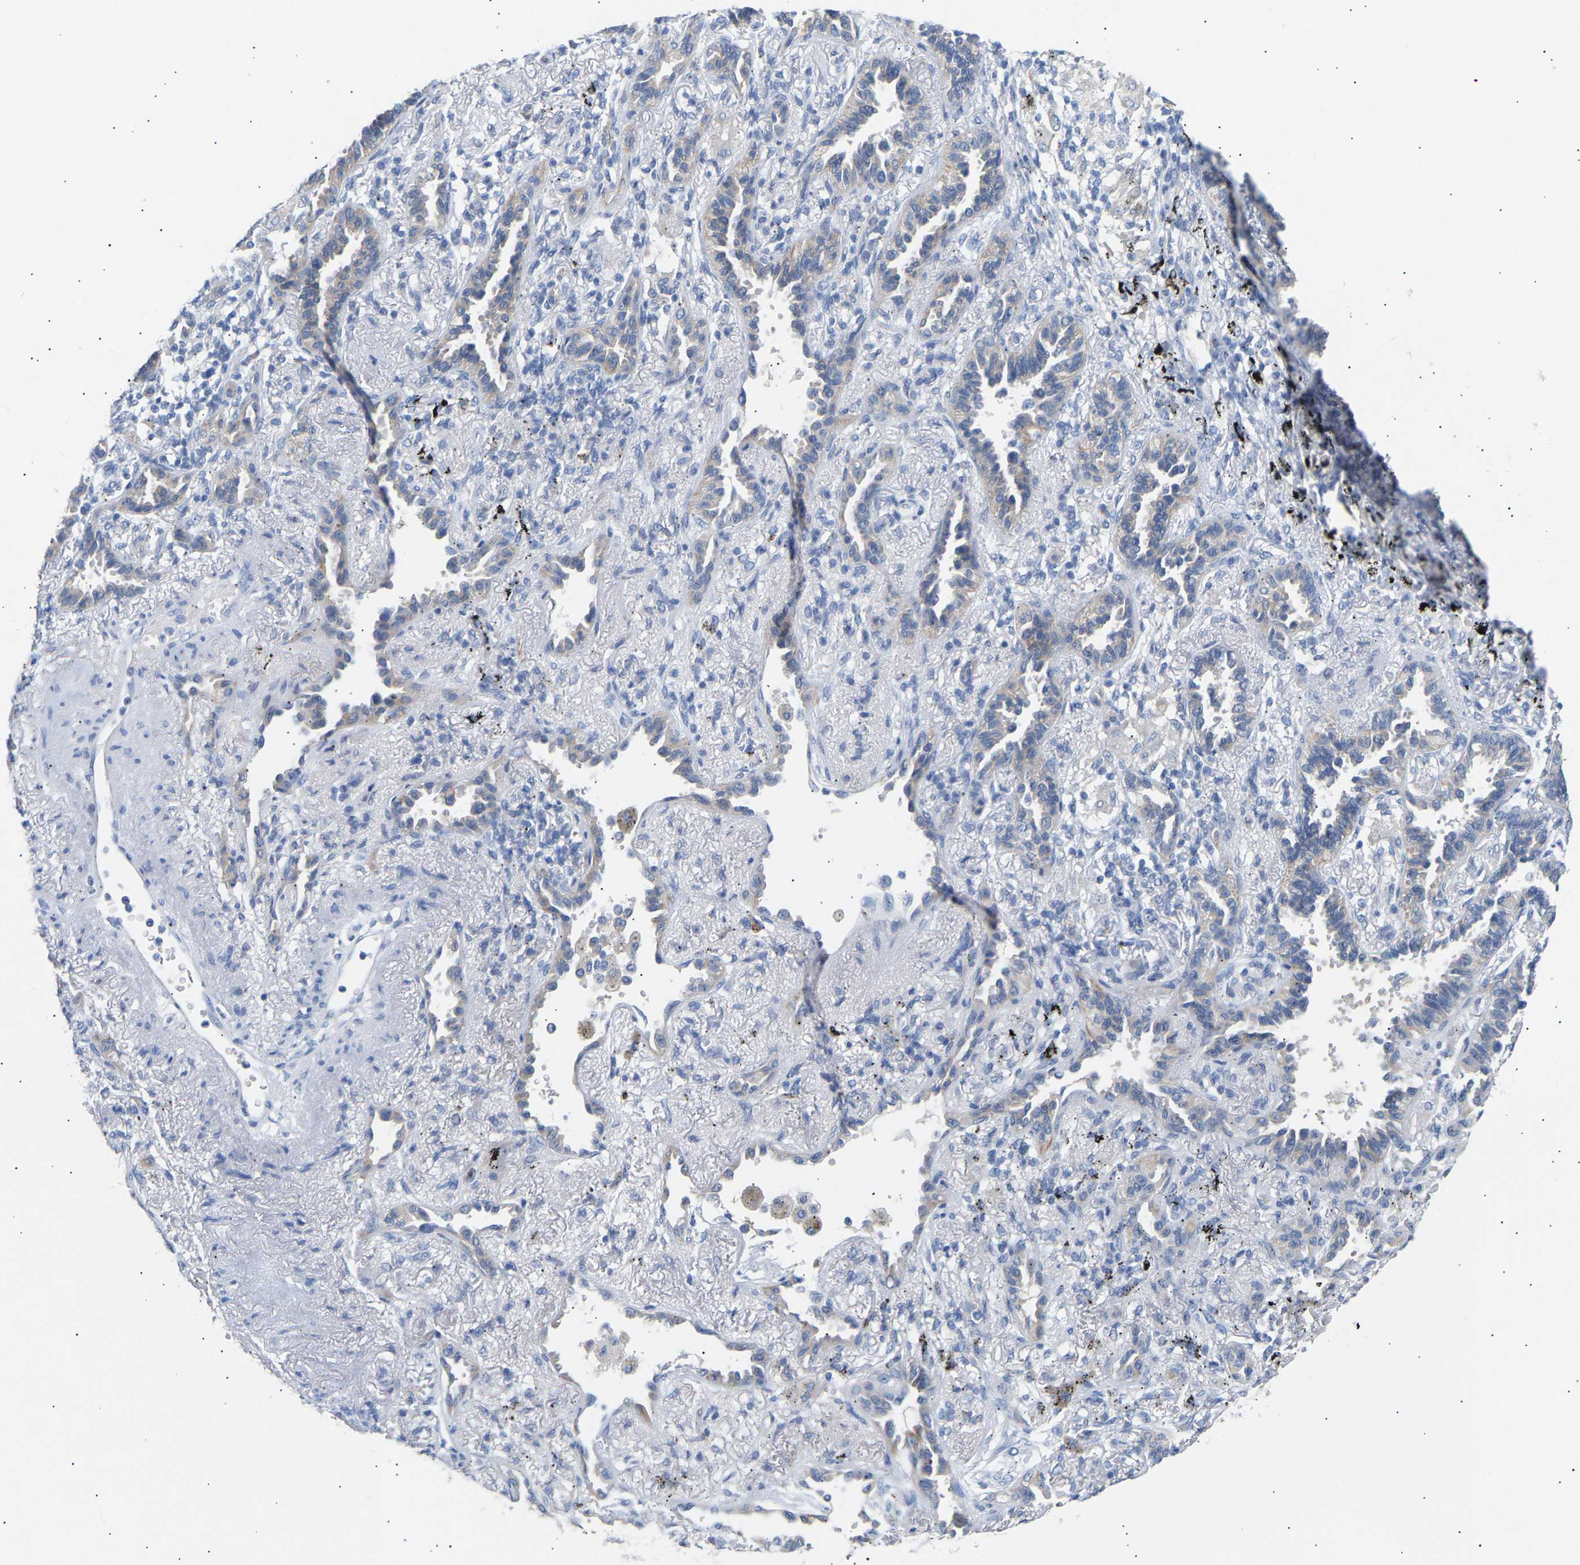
{"staining": {"intensity": "negative", "quantity": "none", "location": "none"}, "tissue": "lung cancer", "cell_type": "Tumor cells", "image_type": "cancer", "snomed": [{"axis": "morphology", "description": "Adenocarcinoma, NOS"}, {"axis": "topography", "description": "Lung"}], "caption": "The photomicrograph reveals no significant positivity in tumor cells of lung adenocarcinoma.", "gene": "PEX1", "patient": {"sex": "male", "age": 59}}